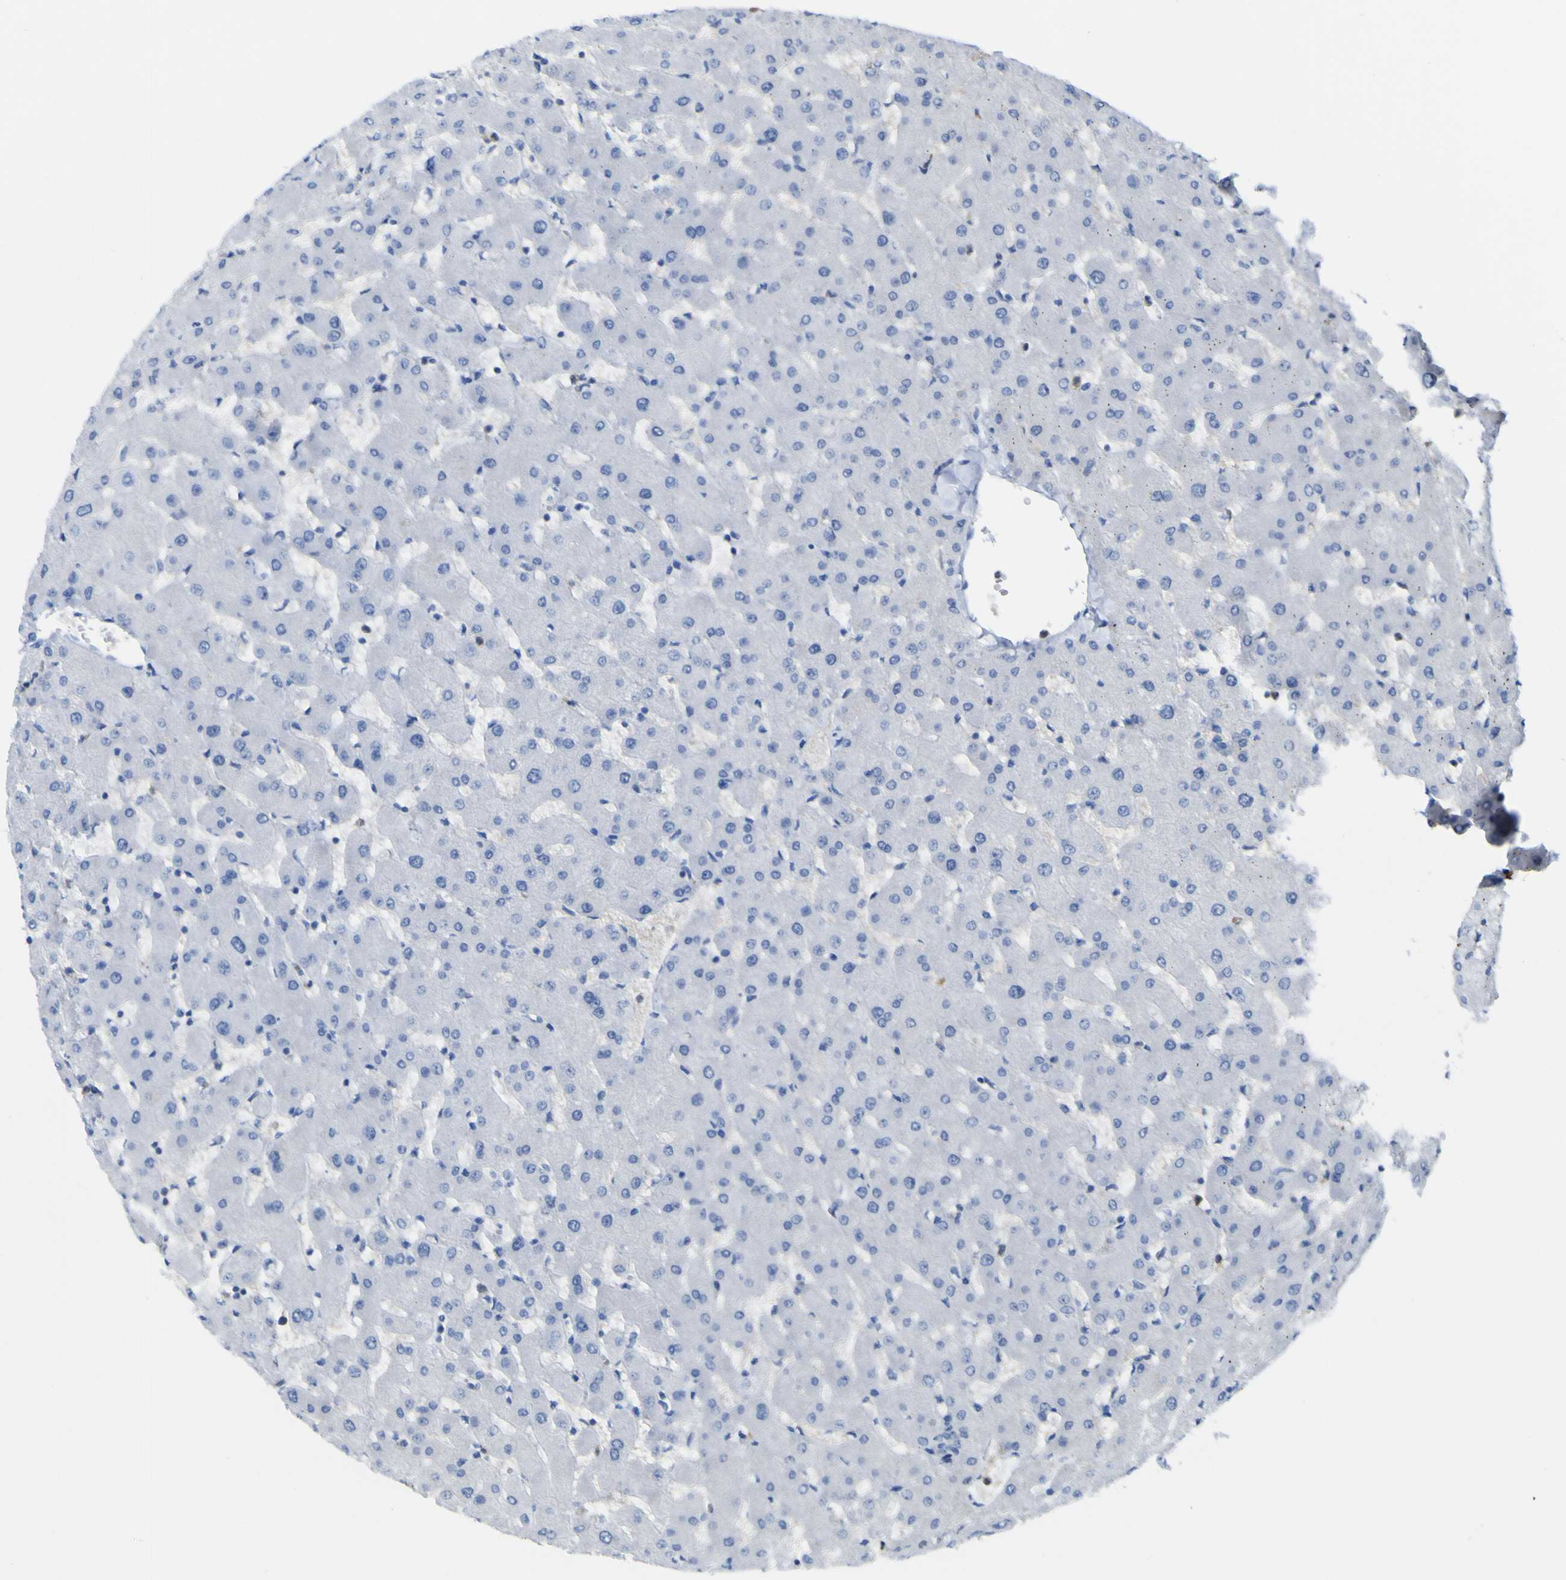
{"staining": {"intensity": "negative", "quantity": "none", "location": "none"}, "tissue": "liver", "cell_type": "Cholangiocytes", "image_type": "normal", "snomed": [{"axis": "morphology", "description": "Normal tissue, NOS"}, {"axis": "topography", "description": "Liver"}], "caption": "DAB immunohistochemical staining of normal liver displays no significant staining in cholangiocytes.", "gene": "ABHD3", "patient": {"sex": "female", "age": 63}}